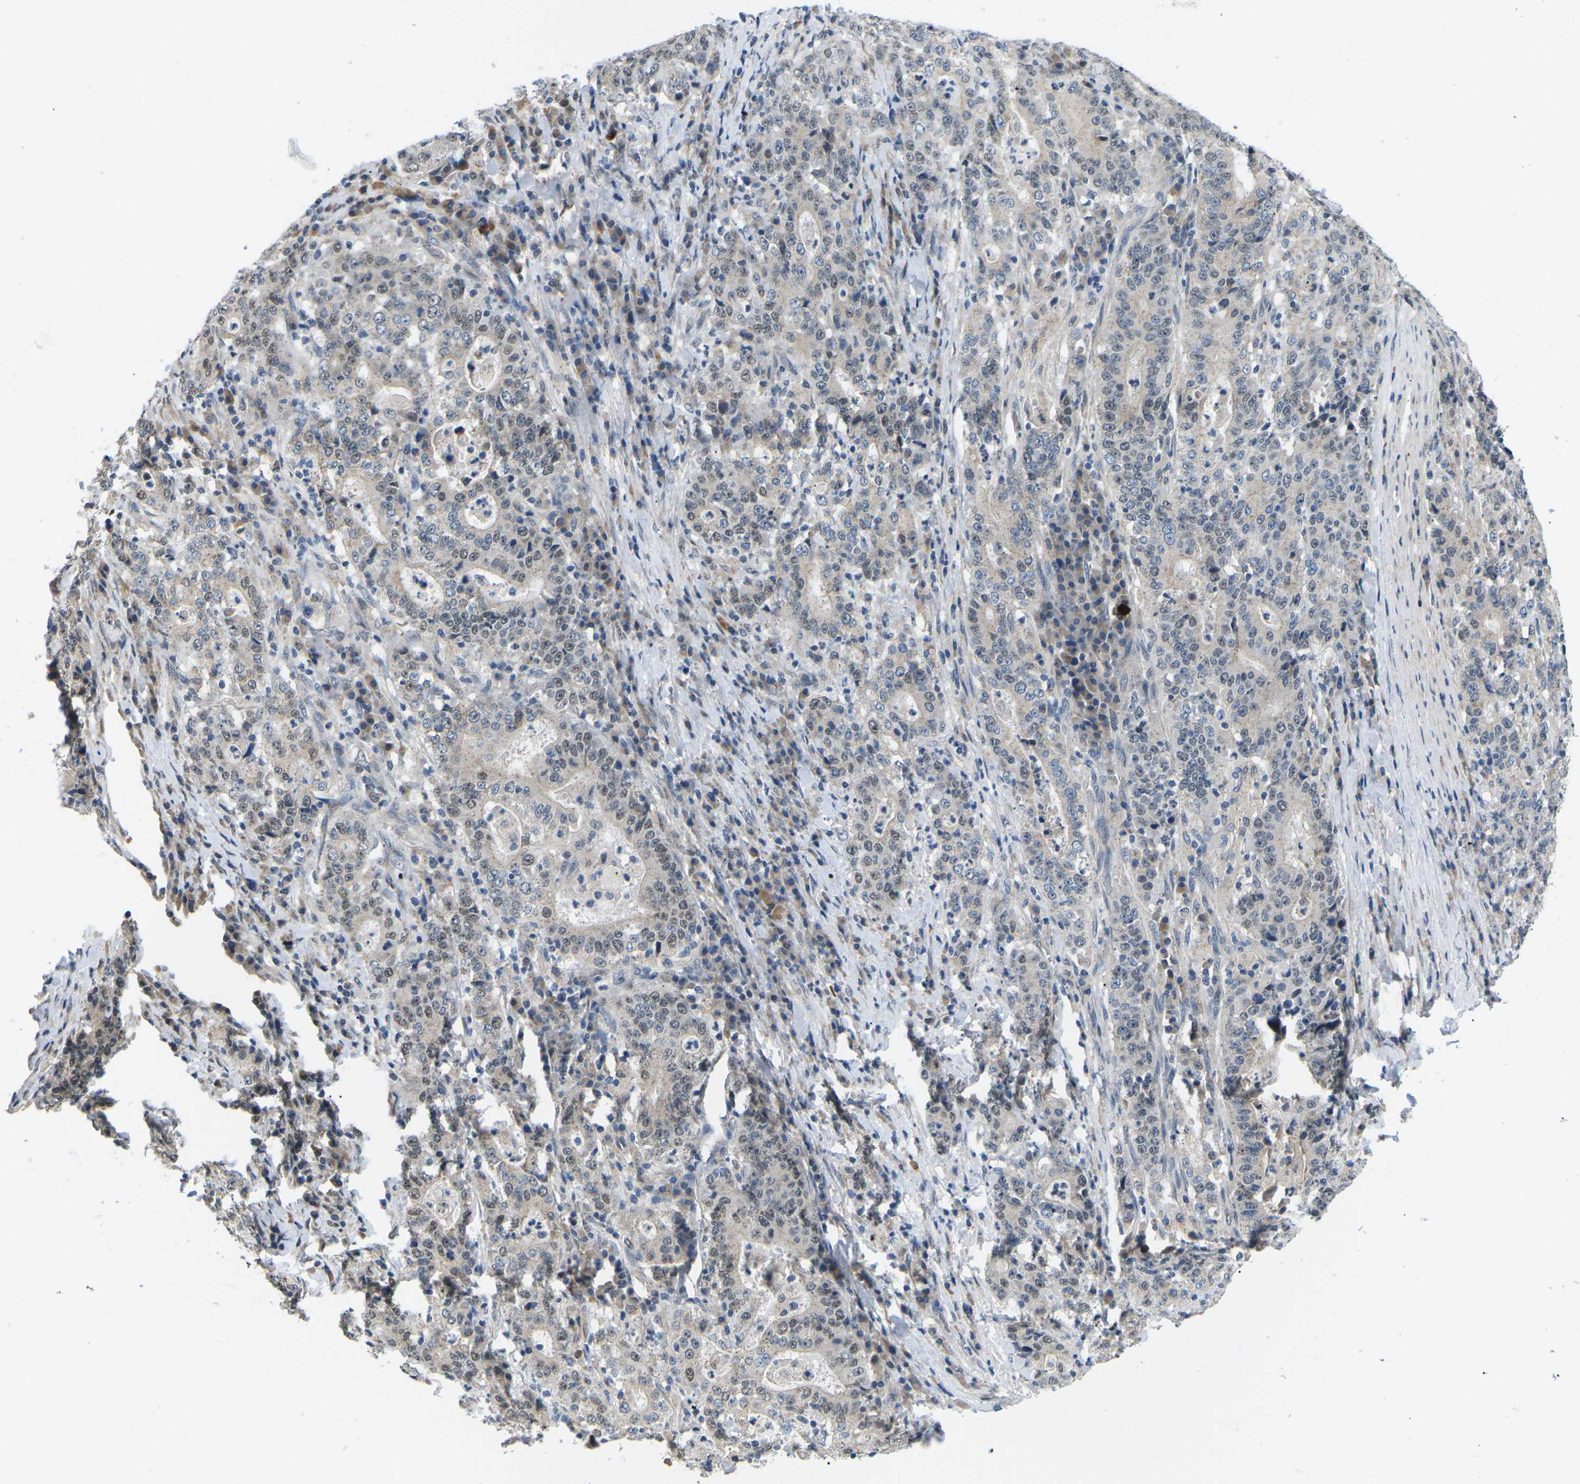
{"staining": {"intensity": "weak", "quantity": "<25%", "location": "cytoplasmic/membranous,nuclear"}, "tissue": "stomach cancer", "cell_type": "Tumor cells", "image_type": "cancer", "snomed": [{"axis": "morphology", "description": "Normal tissue, NOS"}, {"axis": "morphology", "description": "Adenocarcinoma, NOS"}, {"axis": "topography", "description": "Stomach, upper"}, {"axis": "topography", "description": "Stomach"}], "caption": "Tumor cells show no significant expression in stomach cancer.", "gene": "ERBB4", "patient": {"sex": "male", "age": 59}}